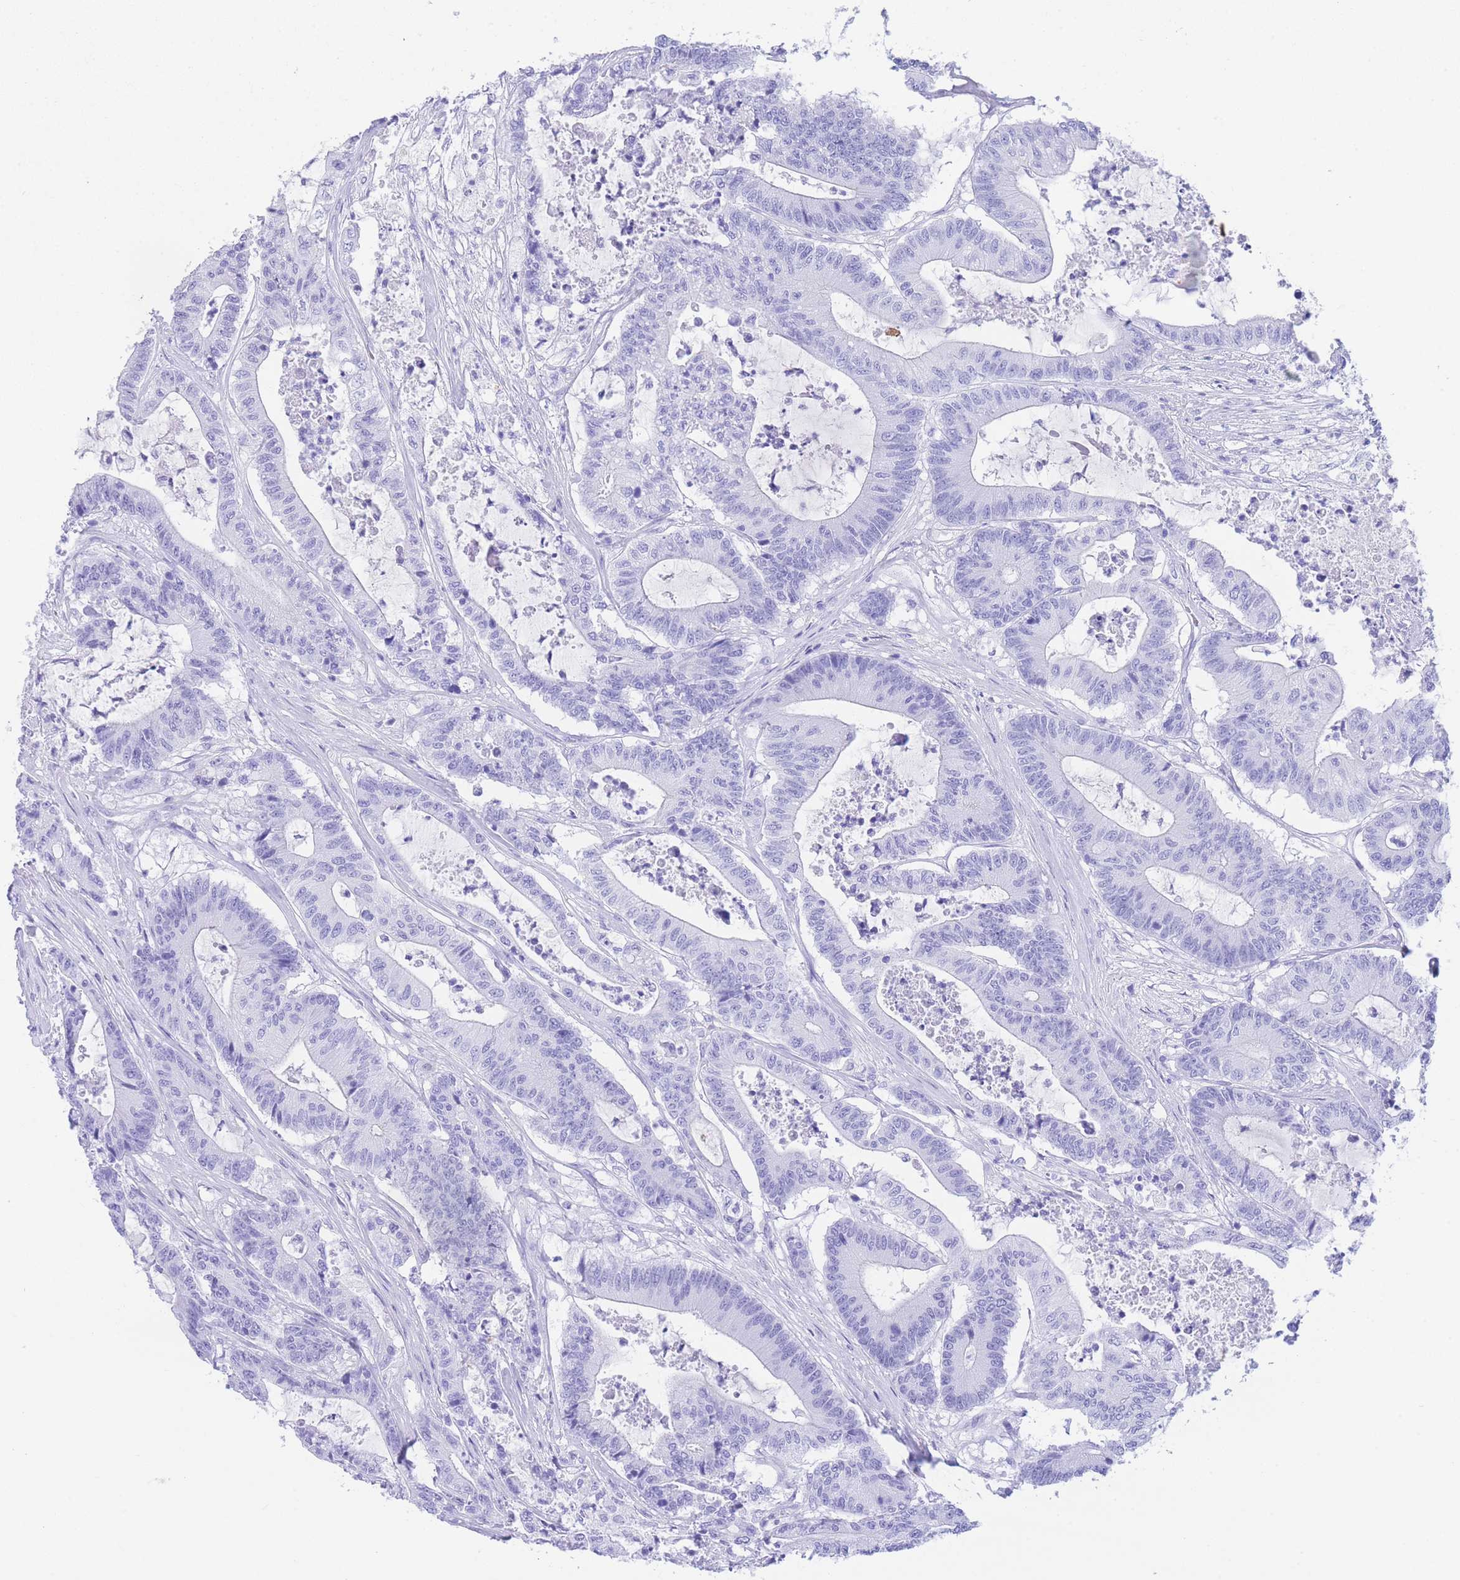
{"staining": {"intensity": "negative", "quantity": "none", "location": "none"}, "tissue": "colorectal cancer", "cell_type": "Tumor cells", "image_type": "cancer", "snomed": [{"axis": "morphology", "description": "Adenocarcinoma, NOS"}, {"axis": "topography", "description": "Colon"}], "caption": "This is a image of immunohistochemistry staining of adenocarcinoma (colorectal), which shows no expression in tumor cells.", "gene": "SLCO1B3", "patient": {"sex": "female", "age": 84}}